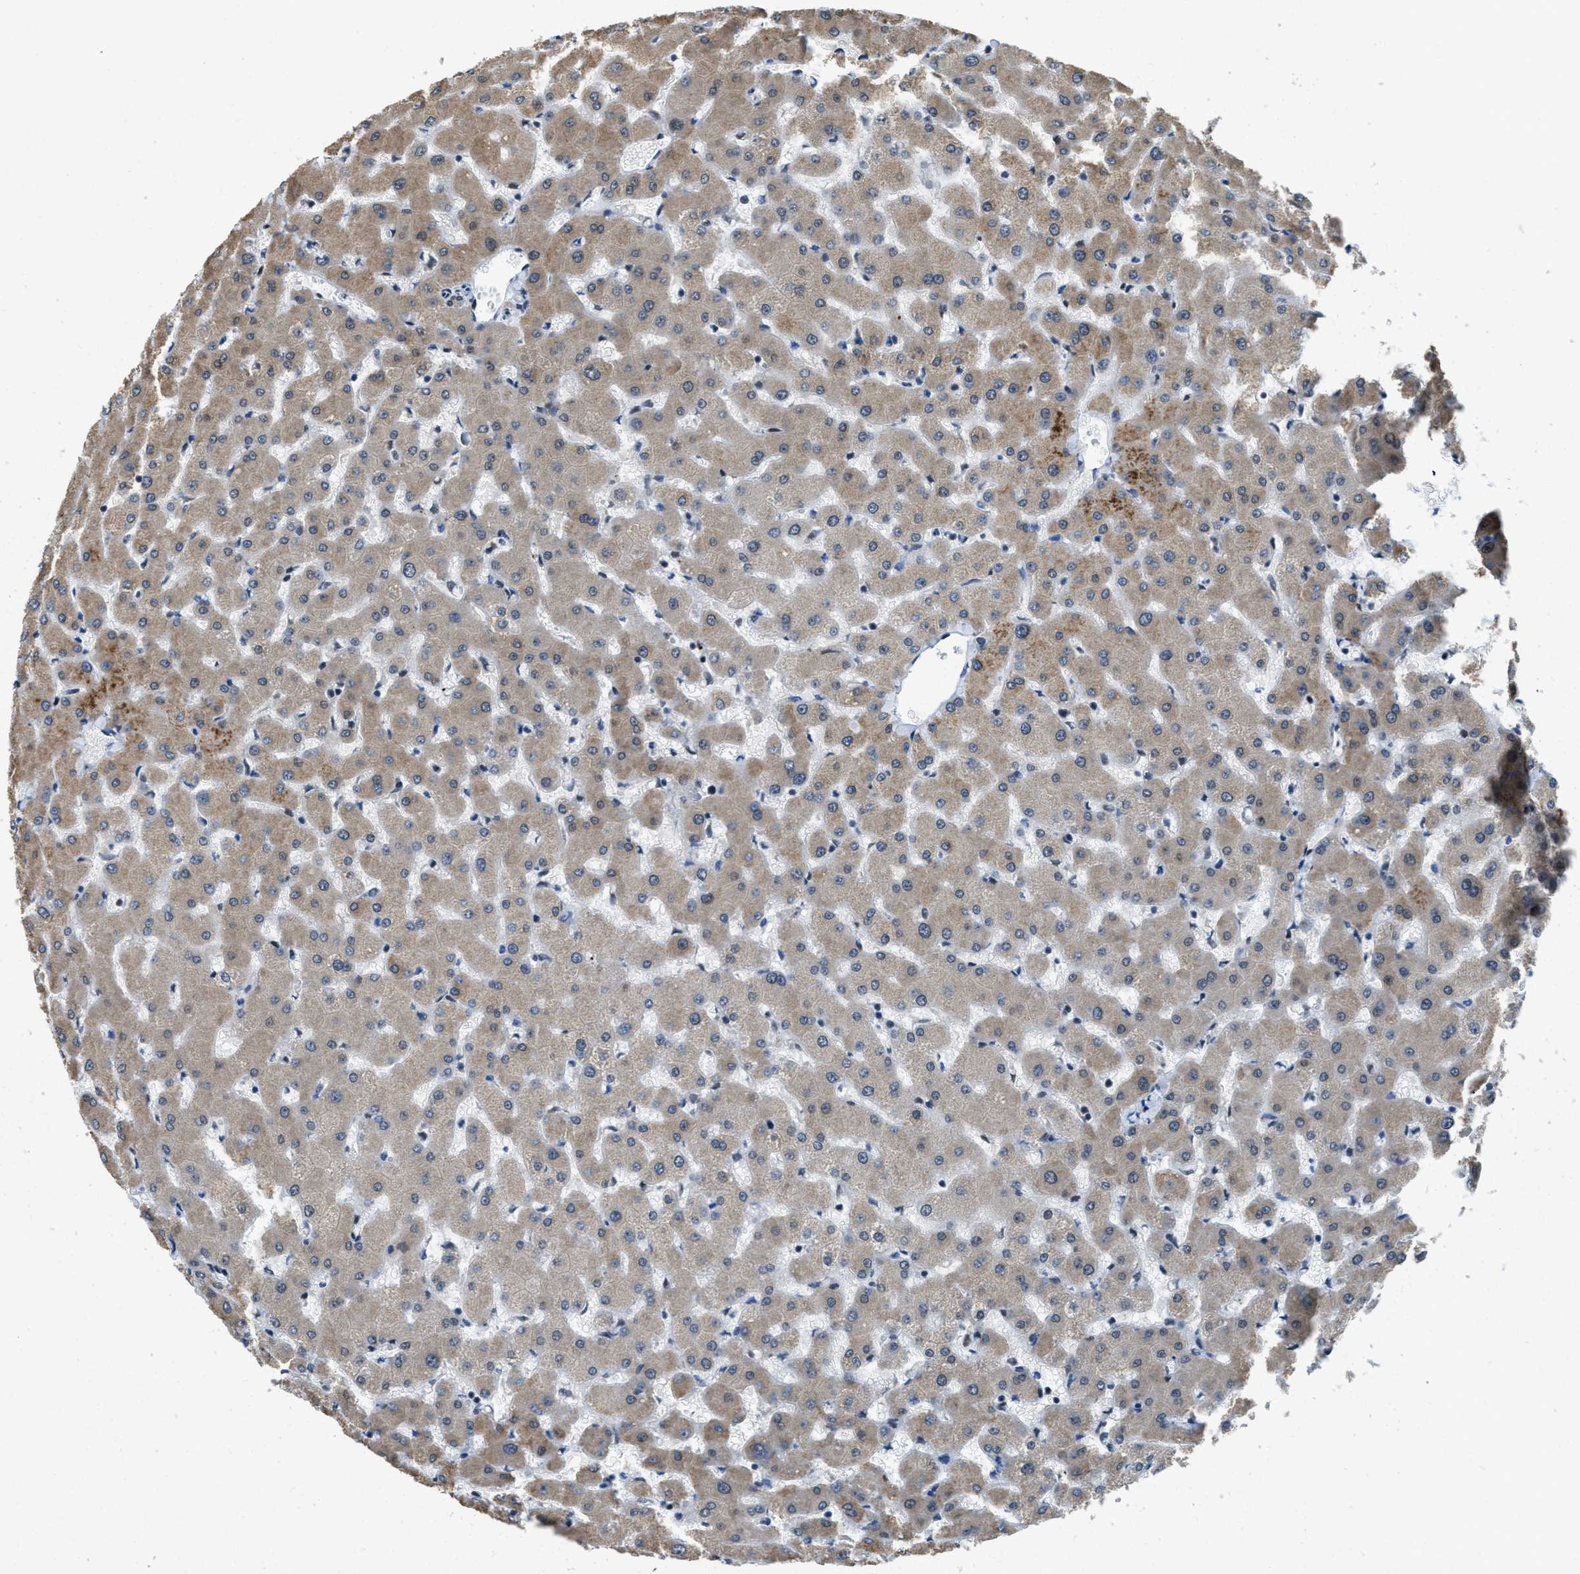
{"staining": {"intensity": "weak", "quantity": ">75%", "location": "cytoplasmic/membranous"}, "tissue": "liver", "cell_type": "Cholangiocytes", "image_type": "normal", "snomed": [{"axis": "morphology", "description": "Normal tissue, NOS"}, {"axis": "topography", "description": "Liver"}], "caption": "Immunohistochemistry (IHC) of unremarkable liver exhibits low levels of weak cytoplasmic/membranous positivity in about >75% of cholangiocytes.", "gene": "GATAD2B", "patient": {"sex": "female", "age": 63}}